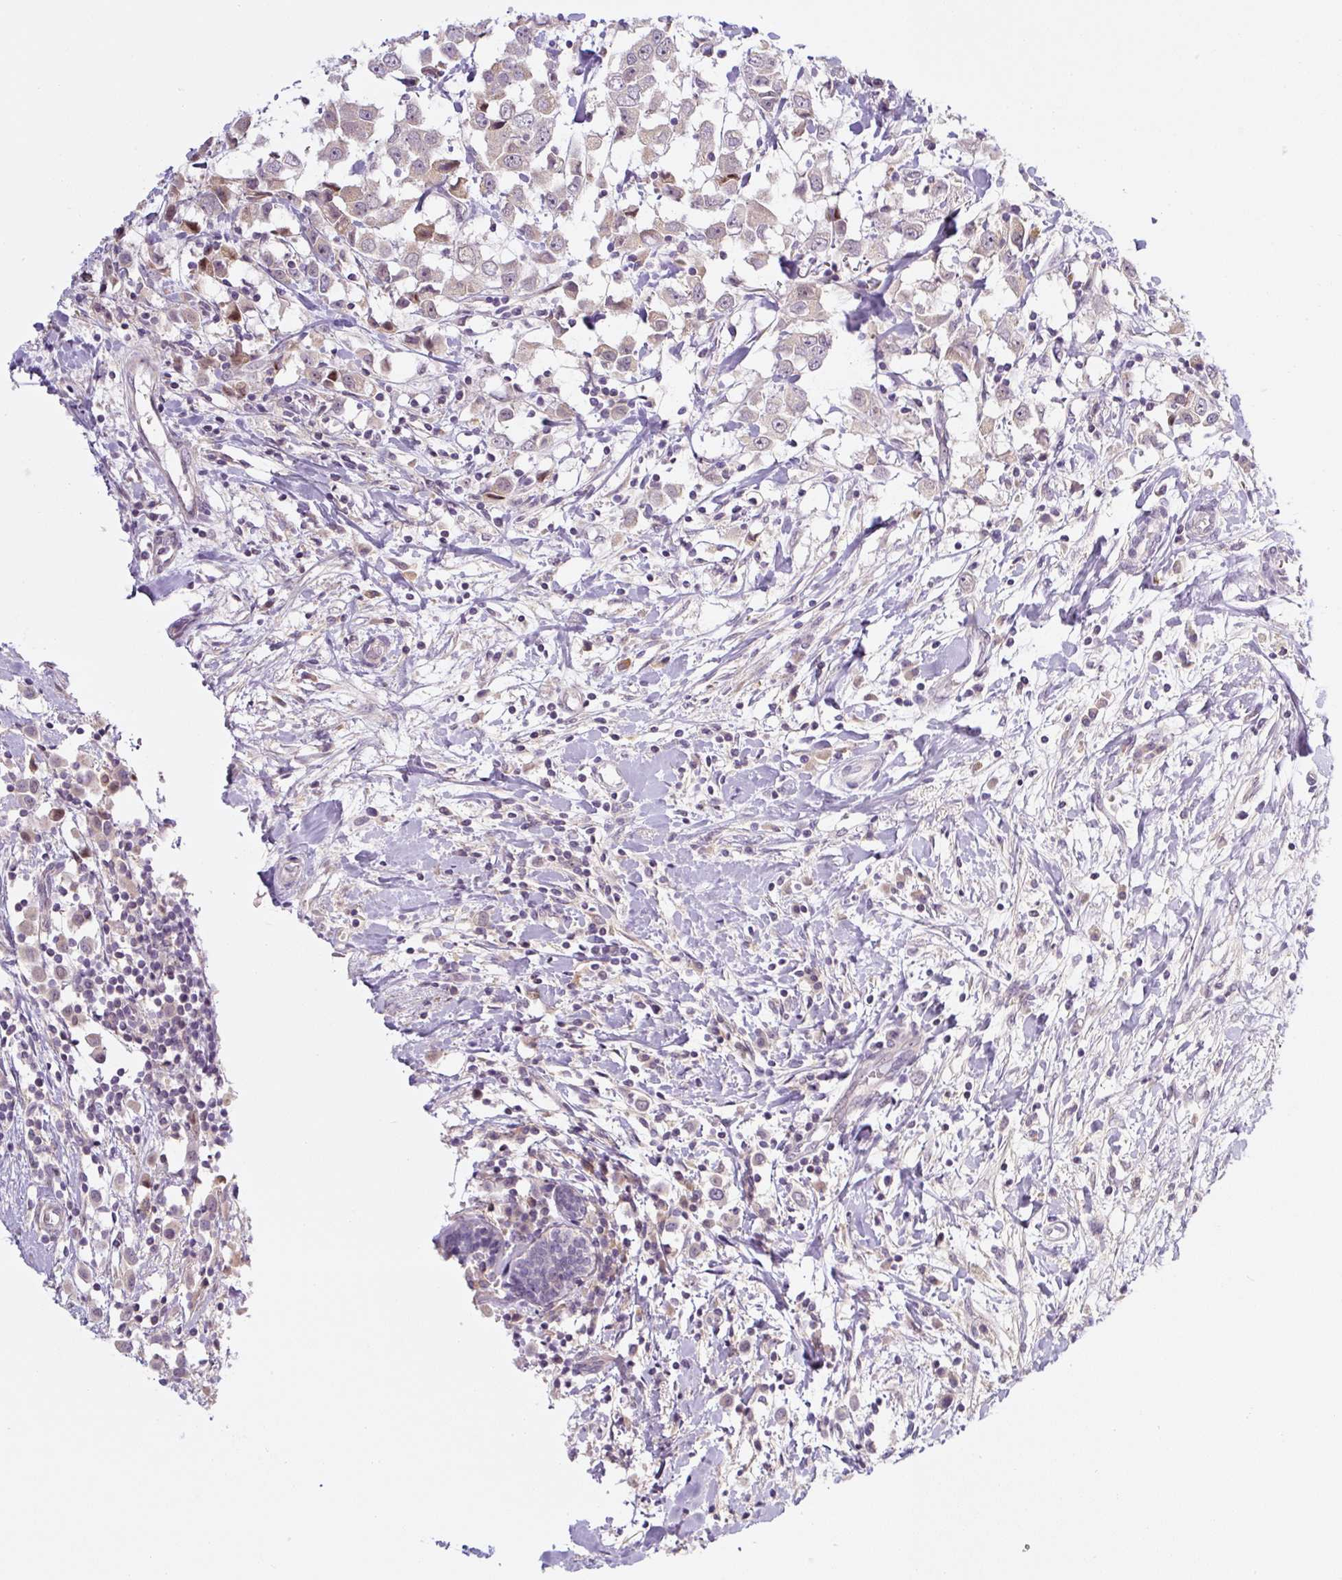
{"staining": {"intensity": "weak", "quantity": "<25%", "location": "cytoplasmic/membranous"}, "tissue": "breast cancer", "cell_type": "Tumor cells", "image_type": "cancer", "snomed": [{"axis": "morphology", "description": "Duct carcinoma"}, {"axis": "topography", "description": "Breast"}], "caption": "Protein analysis of breast infiltrating ductal carcinoma exhibits no significant staining in tumor cells.", "gene": "PRKAA2", "patient": {"sex": "female", "age": 61}}